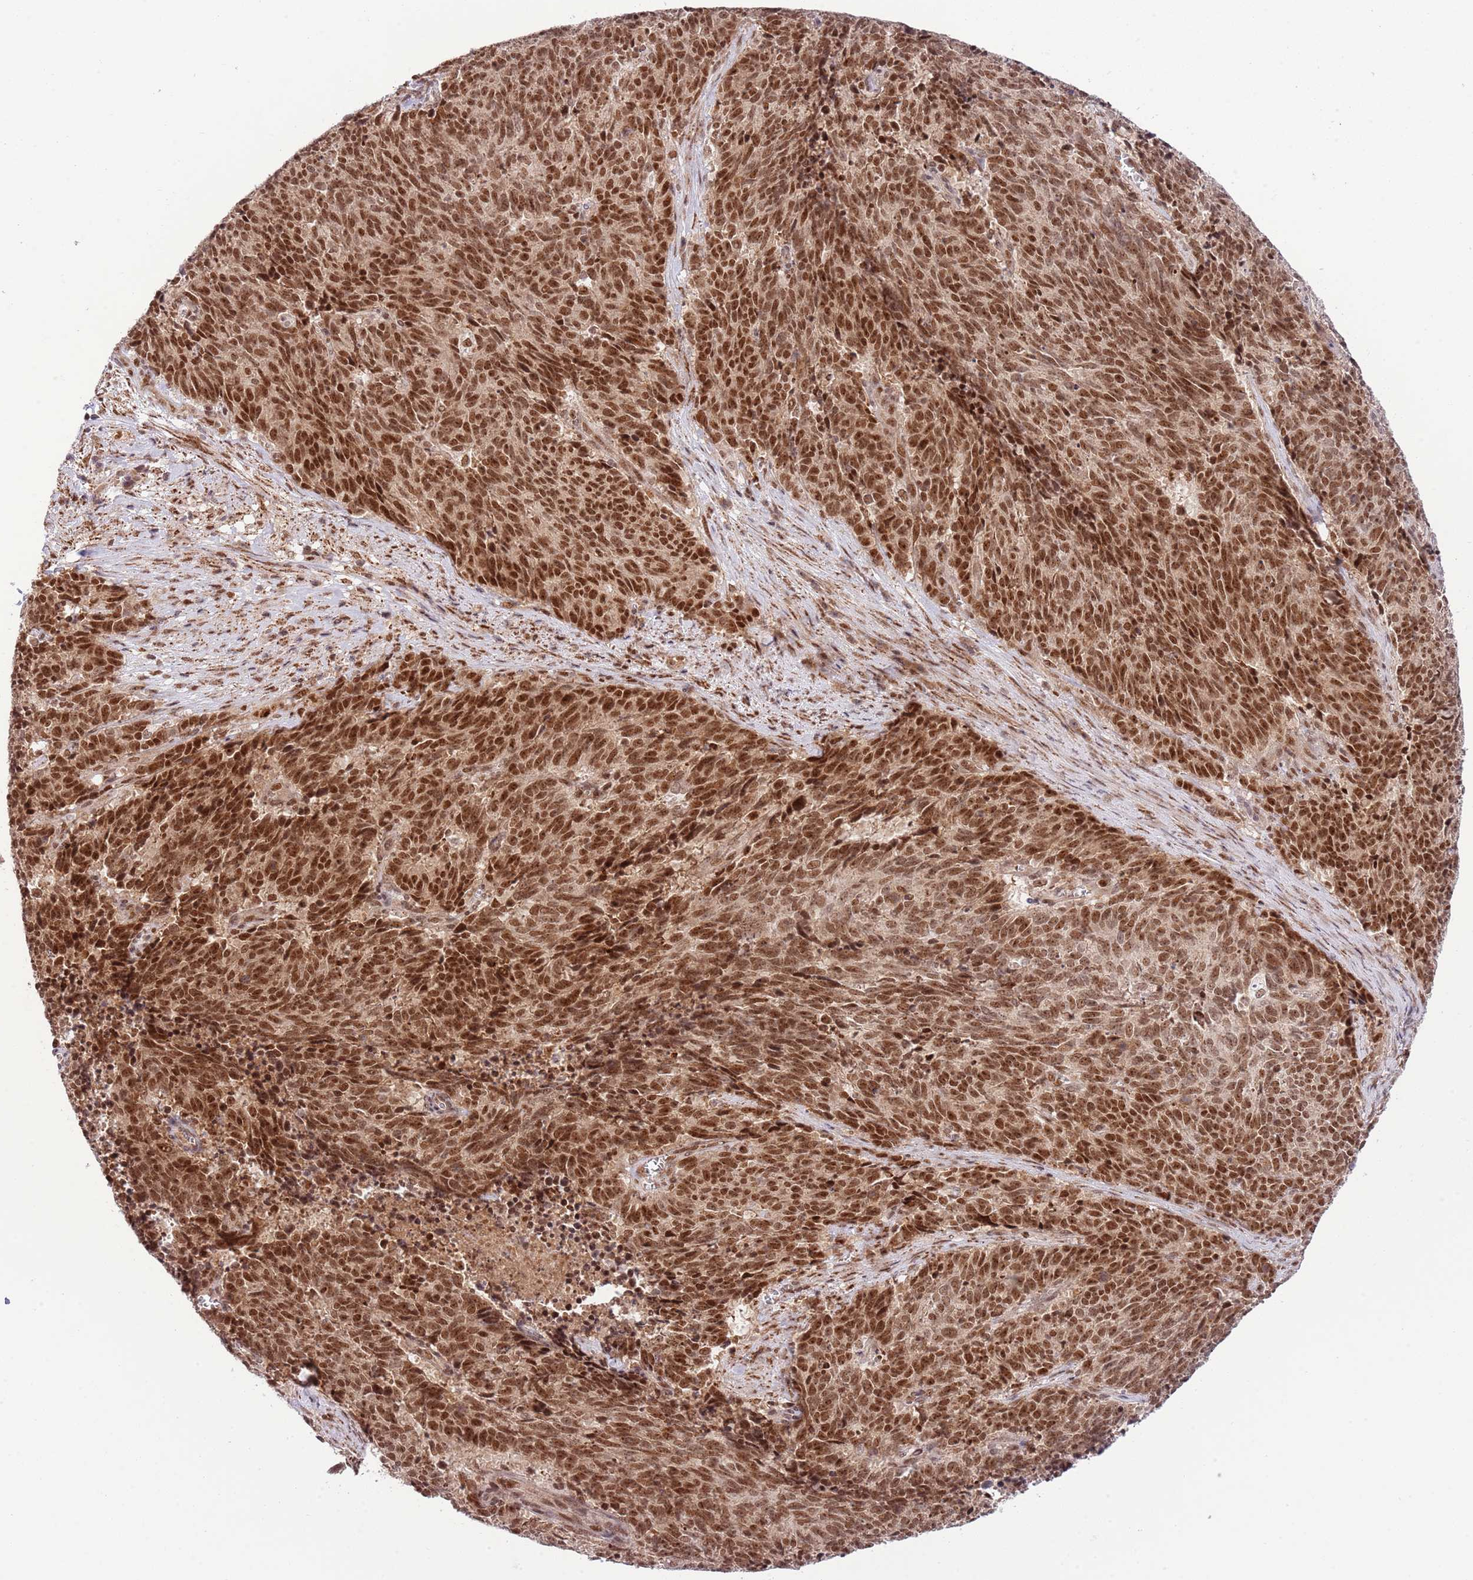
{"staining": {"intensity": "strong", "quantity": ">75%", "location": "cytoplasmic/membranous,nuclear"}, "tissue": "cervical cancer", "cell_type": "Tumor cells", "image_type": "cancer", "snomed": [{"axis": "morphology", "description": "Squamous cell carcinoma, NOS"}, {"axis": "topography", "description": "Cervix"}], "caption": "This is an image of immunohistochemistry (IHC) staining of squamous cell carcinoma (cervical), which shows strong positivity in the cytoplasmic/membranous and nuclear of tumor cells.", "gene": "CHD1", "patient": {"sex": "female", "age": 29}}